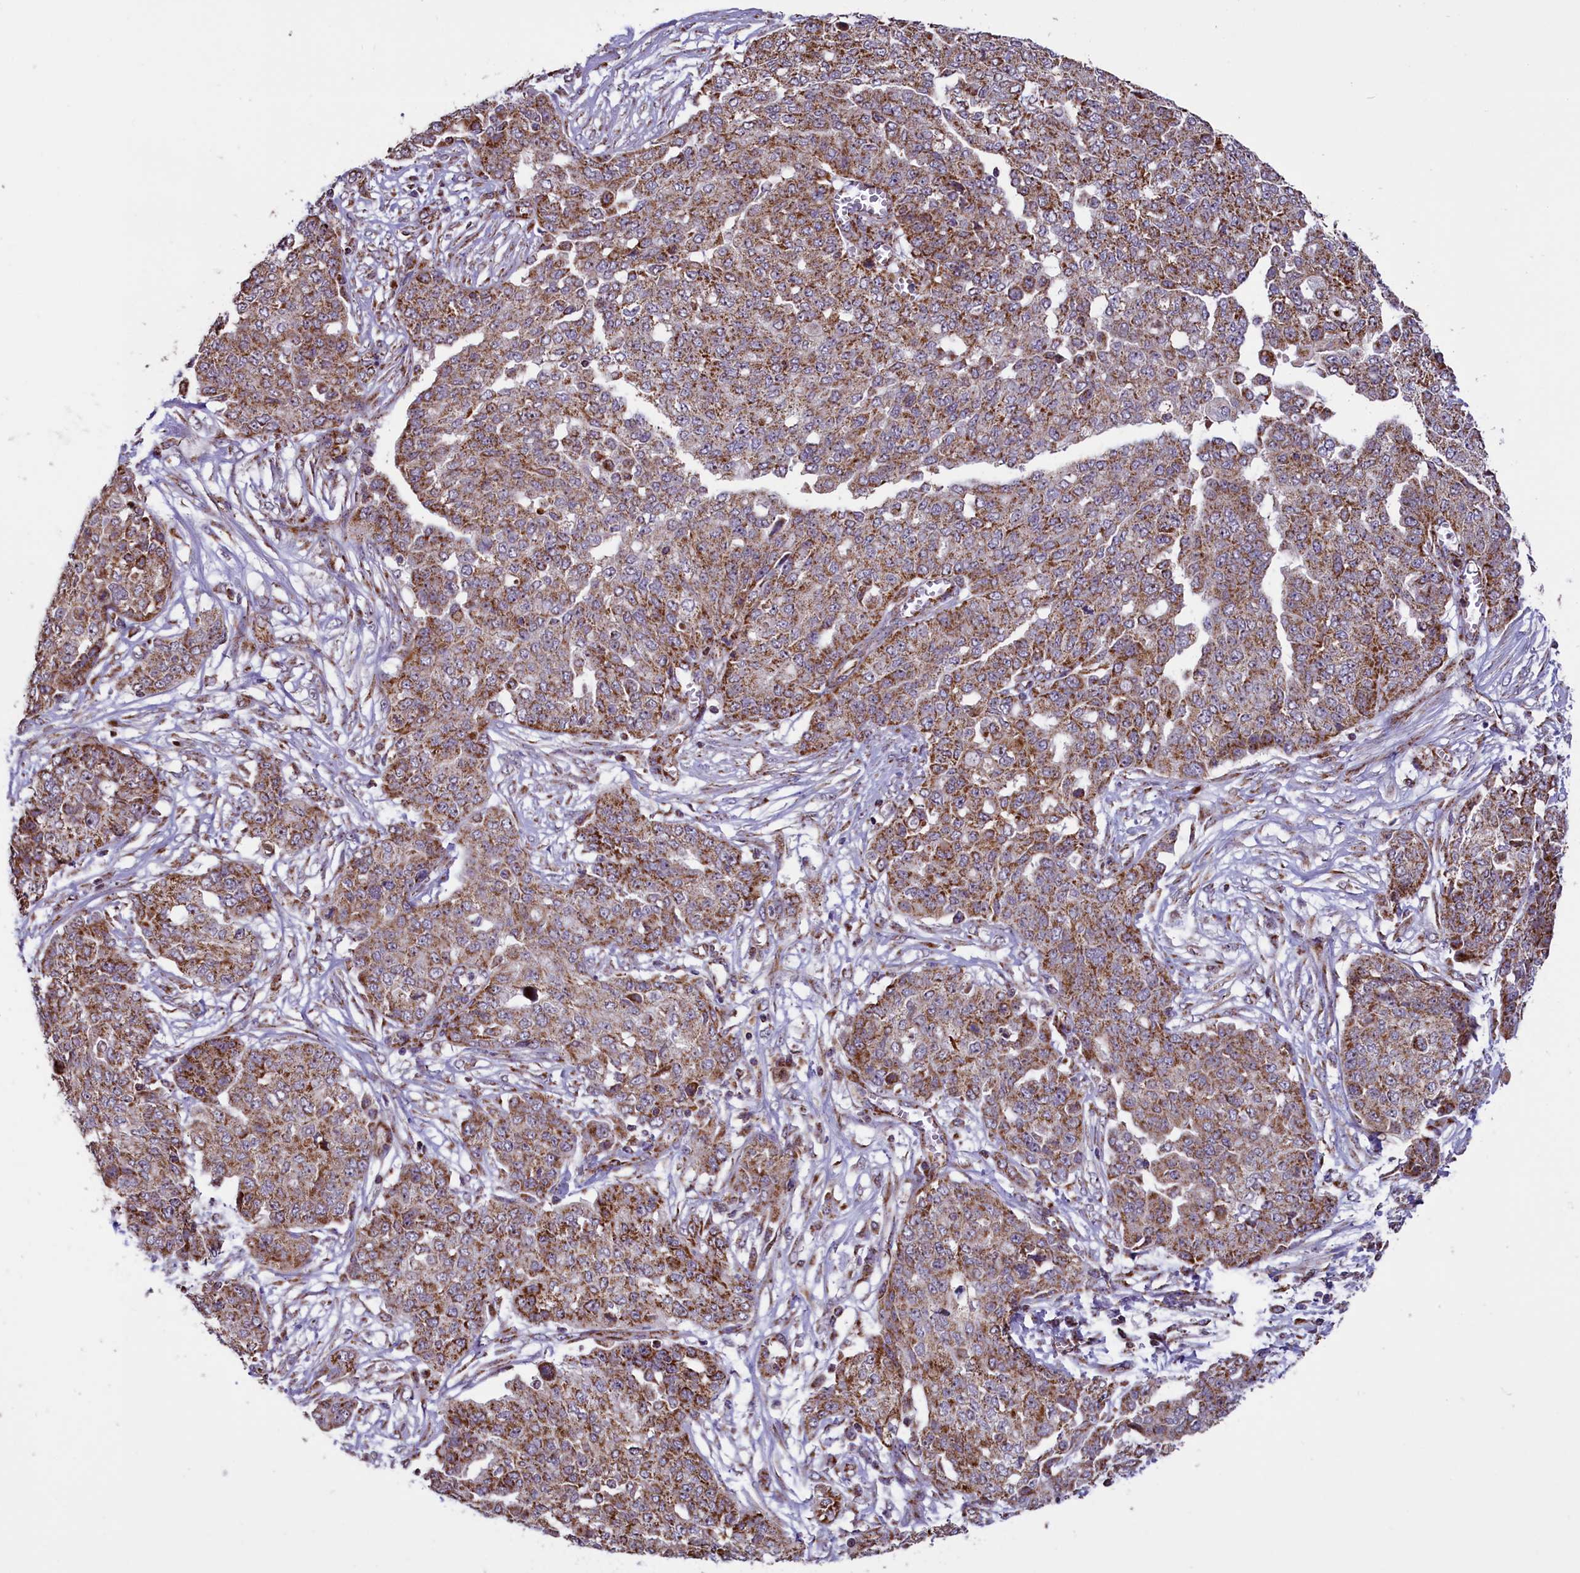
{"staining": {"intensity": "moderate", "quantity": ">75%", "location": "cytoplasmic/membranous"}, "tissue": "ovarian cancer", "cell_type": "Tumor cells", "image_type": "cancer", "snomed": [{"axis": "morphology", "description": "Cystadenocarcinoma, serous, NOS"}, {"axis": "topography", "description": "Soft tissue"}, {"axis": "topography", "description": "Ovary"}], "caption": "Immunohistochemical staining of ovarian cancer (serous cystadenocarcinoma) shows moderate cytoplasmic/membranous protein staining in approximately >75% of tumor cells.", "gene": "GLRX5", "patient": {"sex": "female", "age": 57}}